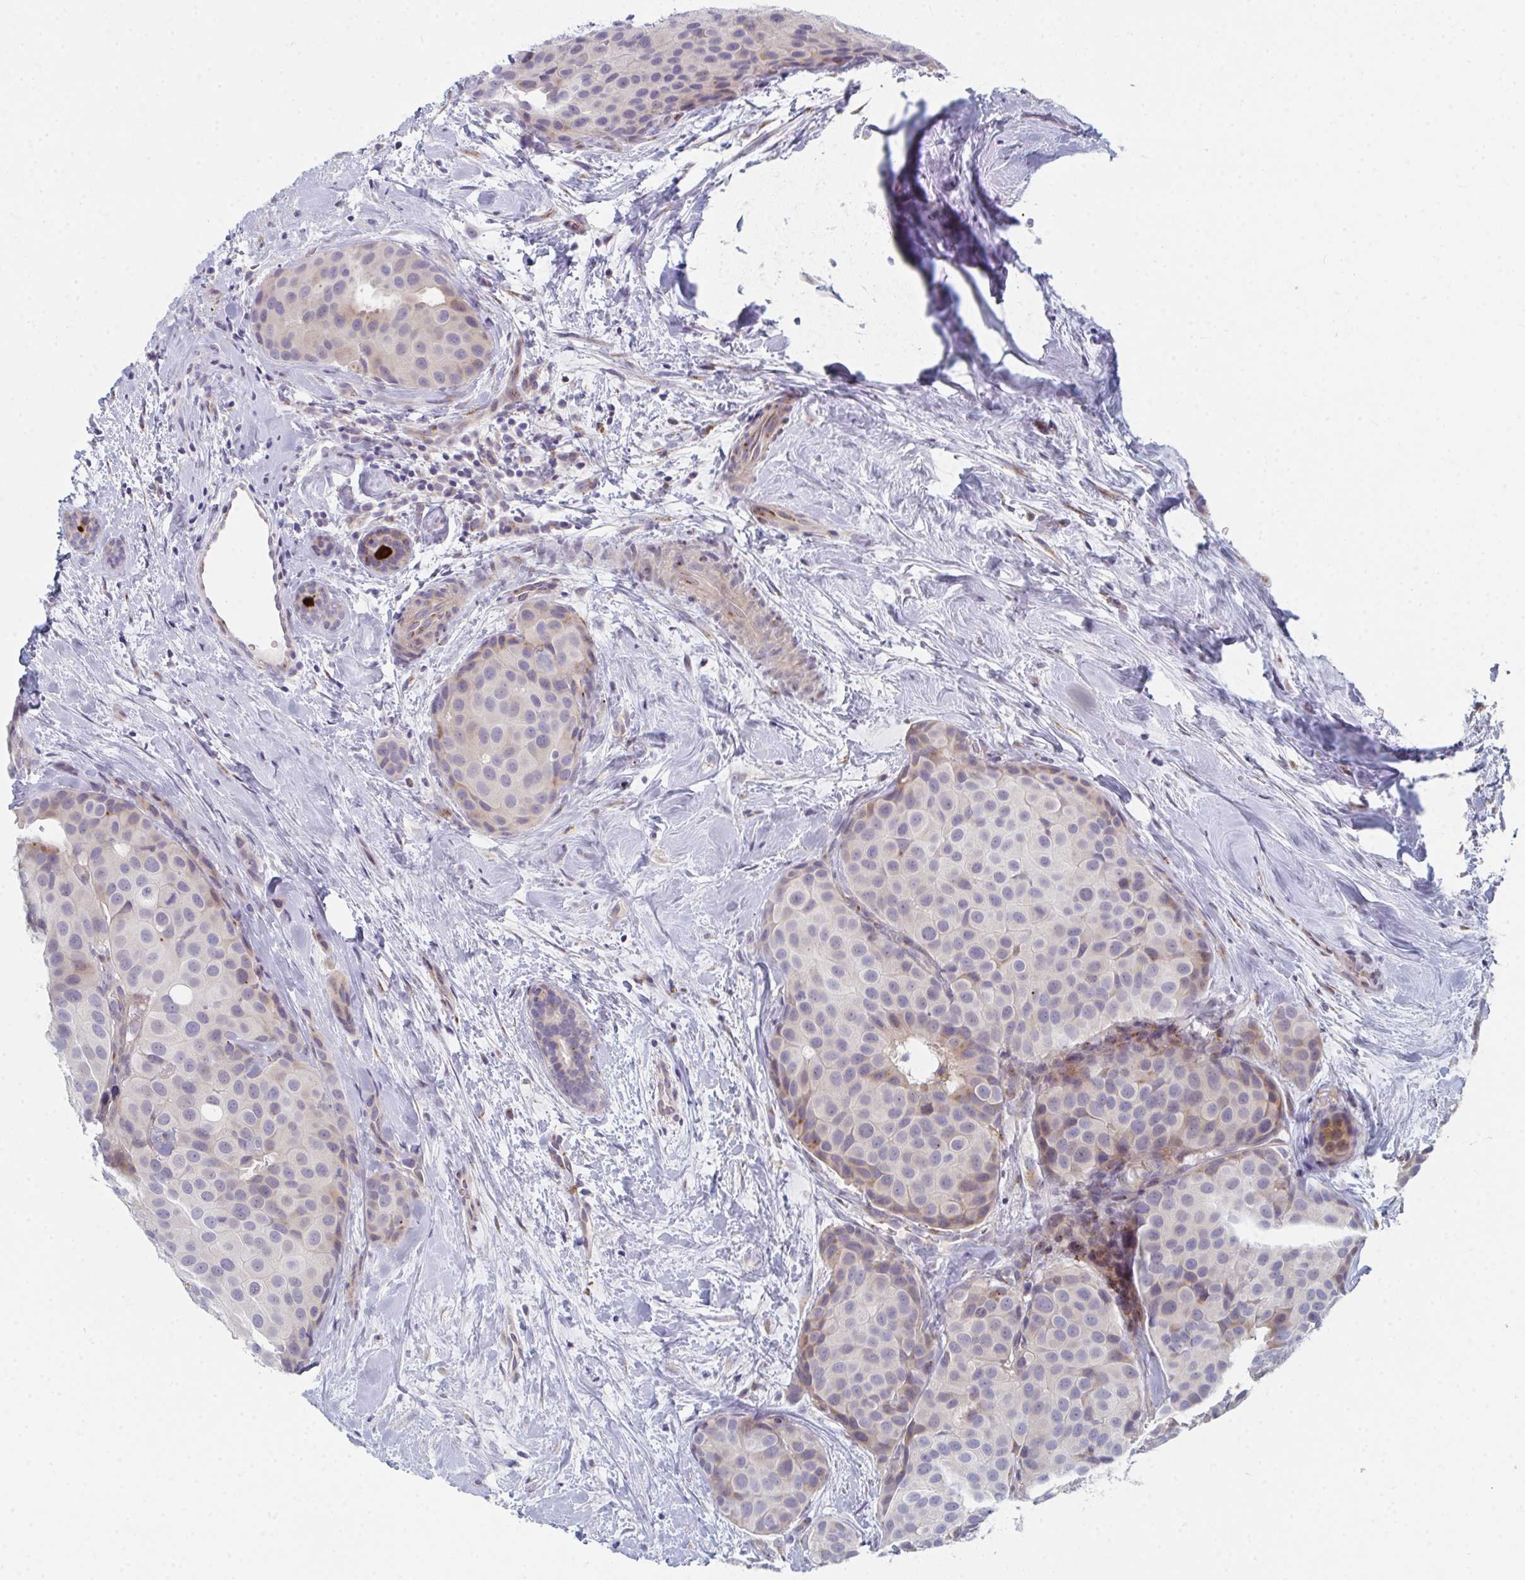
{"staining": {"intensity": "moderate", "quantity": "<25%", "location": "cytoplasmic/membranous"}, "tissue": "breast cancer", "cell_type": "Tumor cells", "image_type": "cancer", "snomed": [{"axis": "morphology", "description": "Duct carcinoma"}, {"axis": "topography", "description": "Breast"}], "caption": "Breast cancer stained with DAB (3,3'-diaminobenzidine) immunohistochemistry displays low levels of moderate cytoplasmic/membranous expression in approximately <25% of tumor cells.", "gene": "PSMG1", "patient": {"sex": "female", "age": 70}}